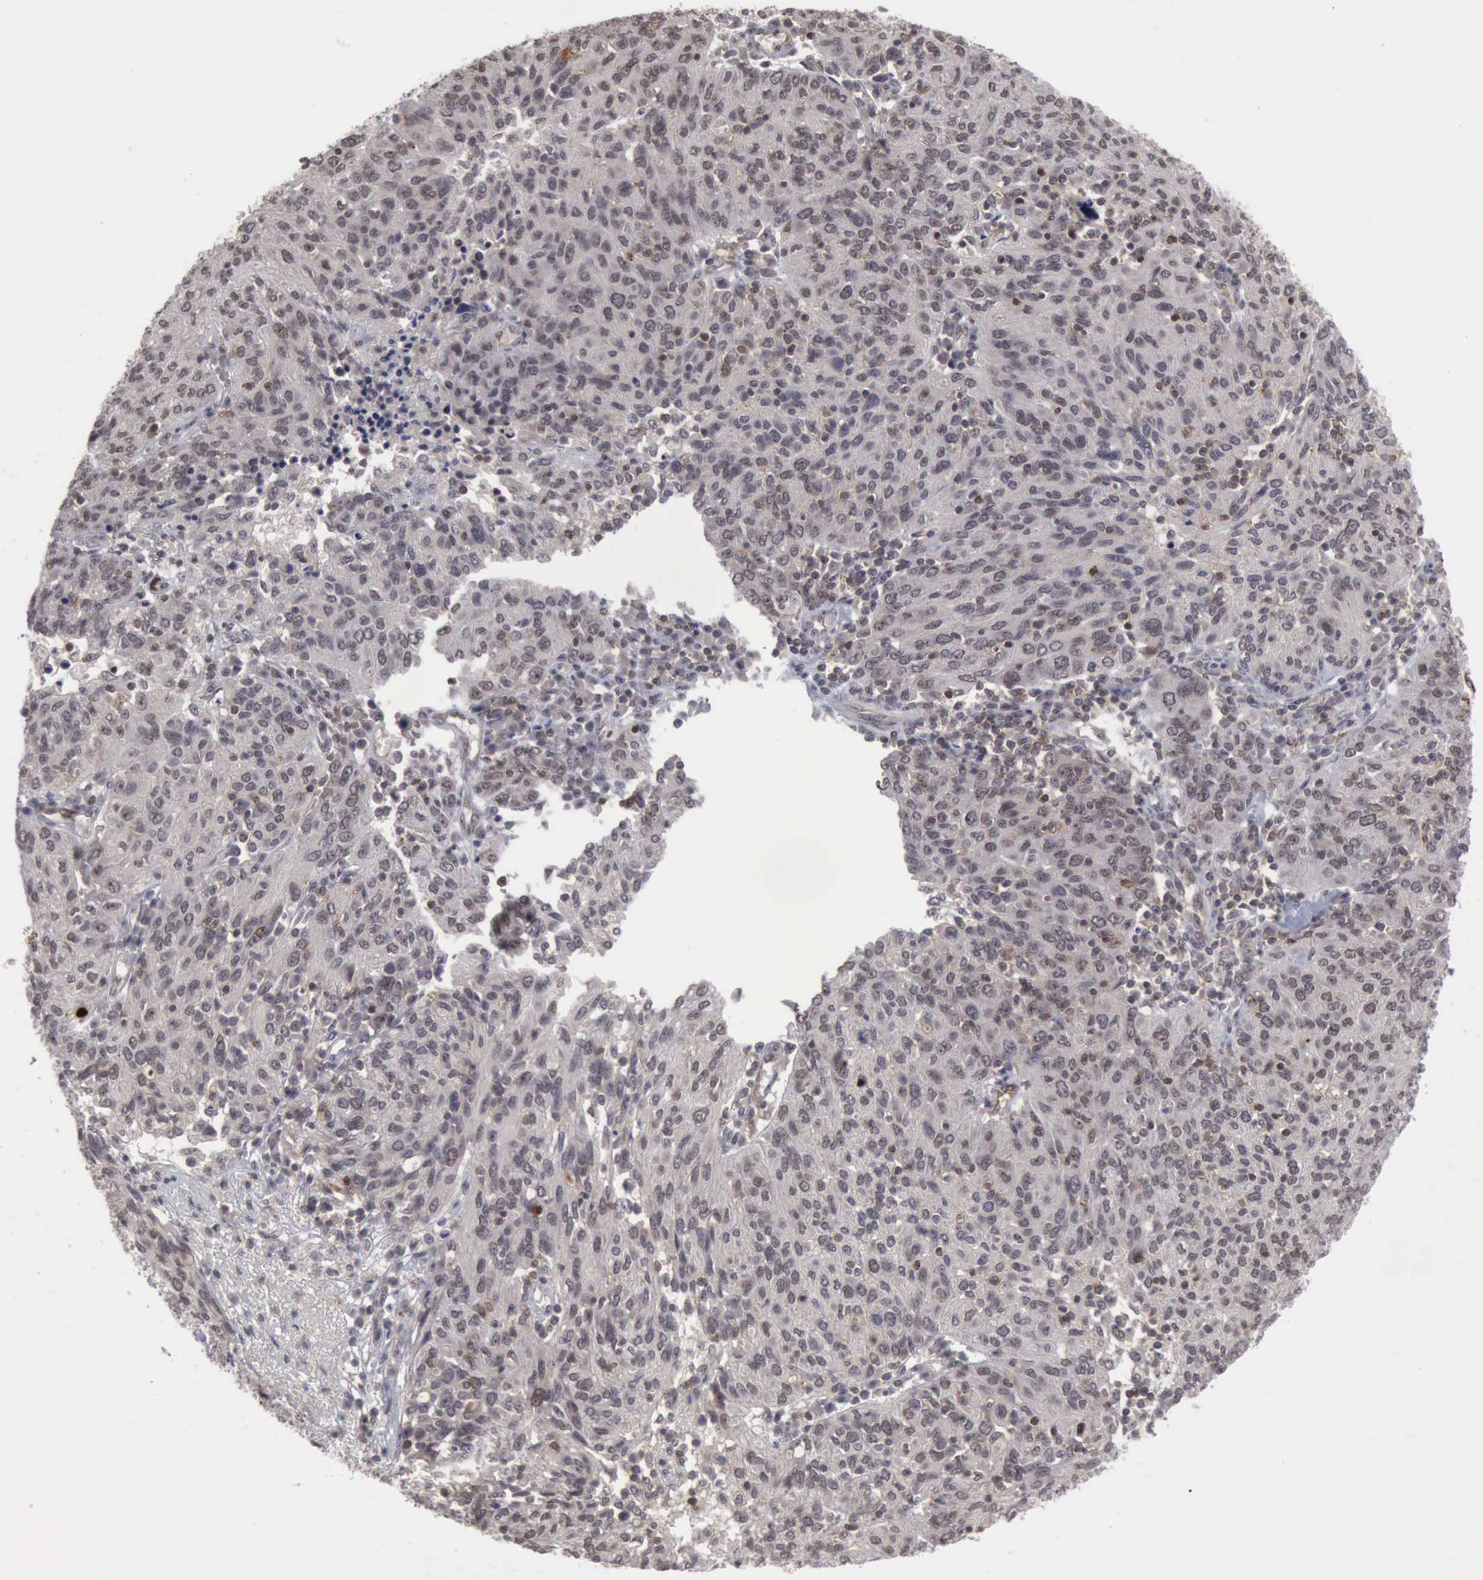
{"staining": {"intensity": "weak", "quantity": "<25%", "location": "nuclear"}, "tissue": "ovarian cancer", "cell_type": "Tumor cells", "image_type": "cancer", "snomed": [{"axis": "morphology", "description": "Carcinoma, endometroid"}, {"axis": "topography", "description": "Ovary"}], "caption": "Tumor cells show no significant expression in ovarian cancer. (DAB immunohistochemistry visualized using brightfield microscopy, high magnification).", "gene": "CDKN2A", "patient": {"sex": "female", "age": 50}}